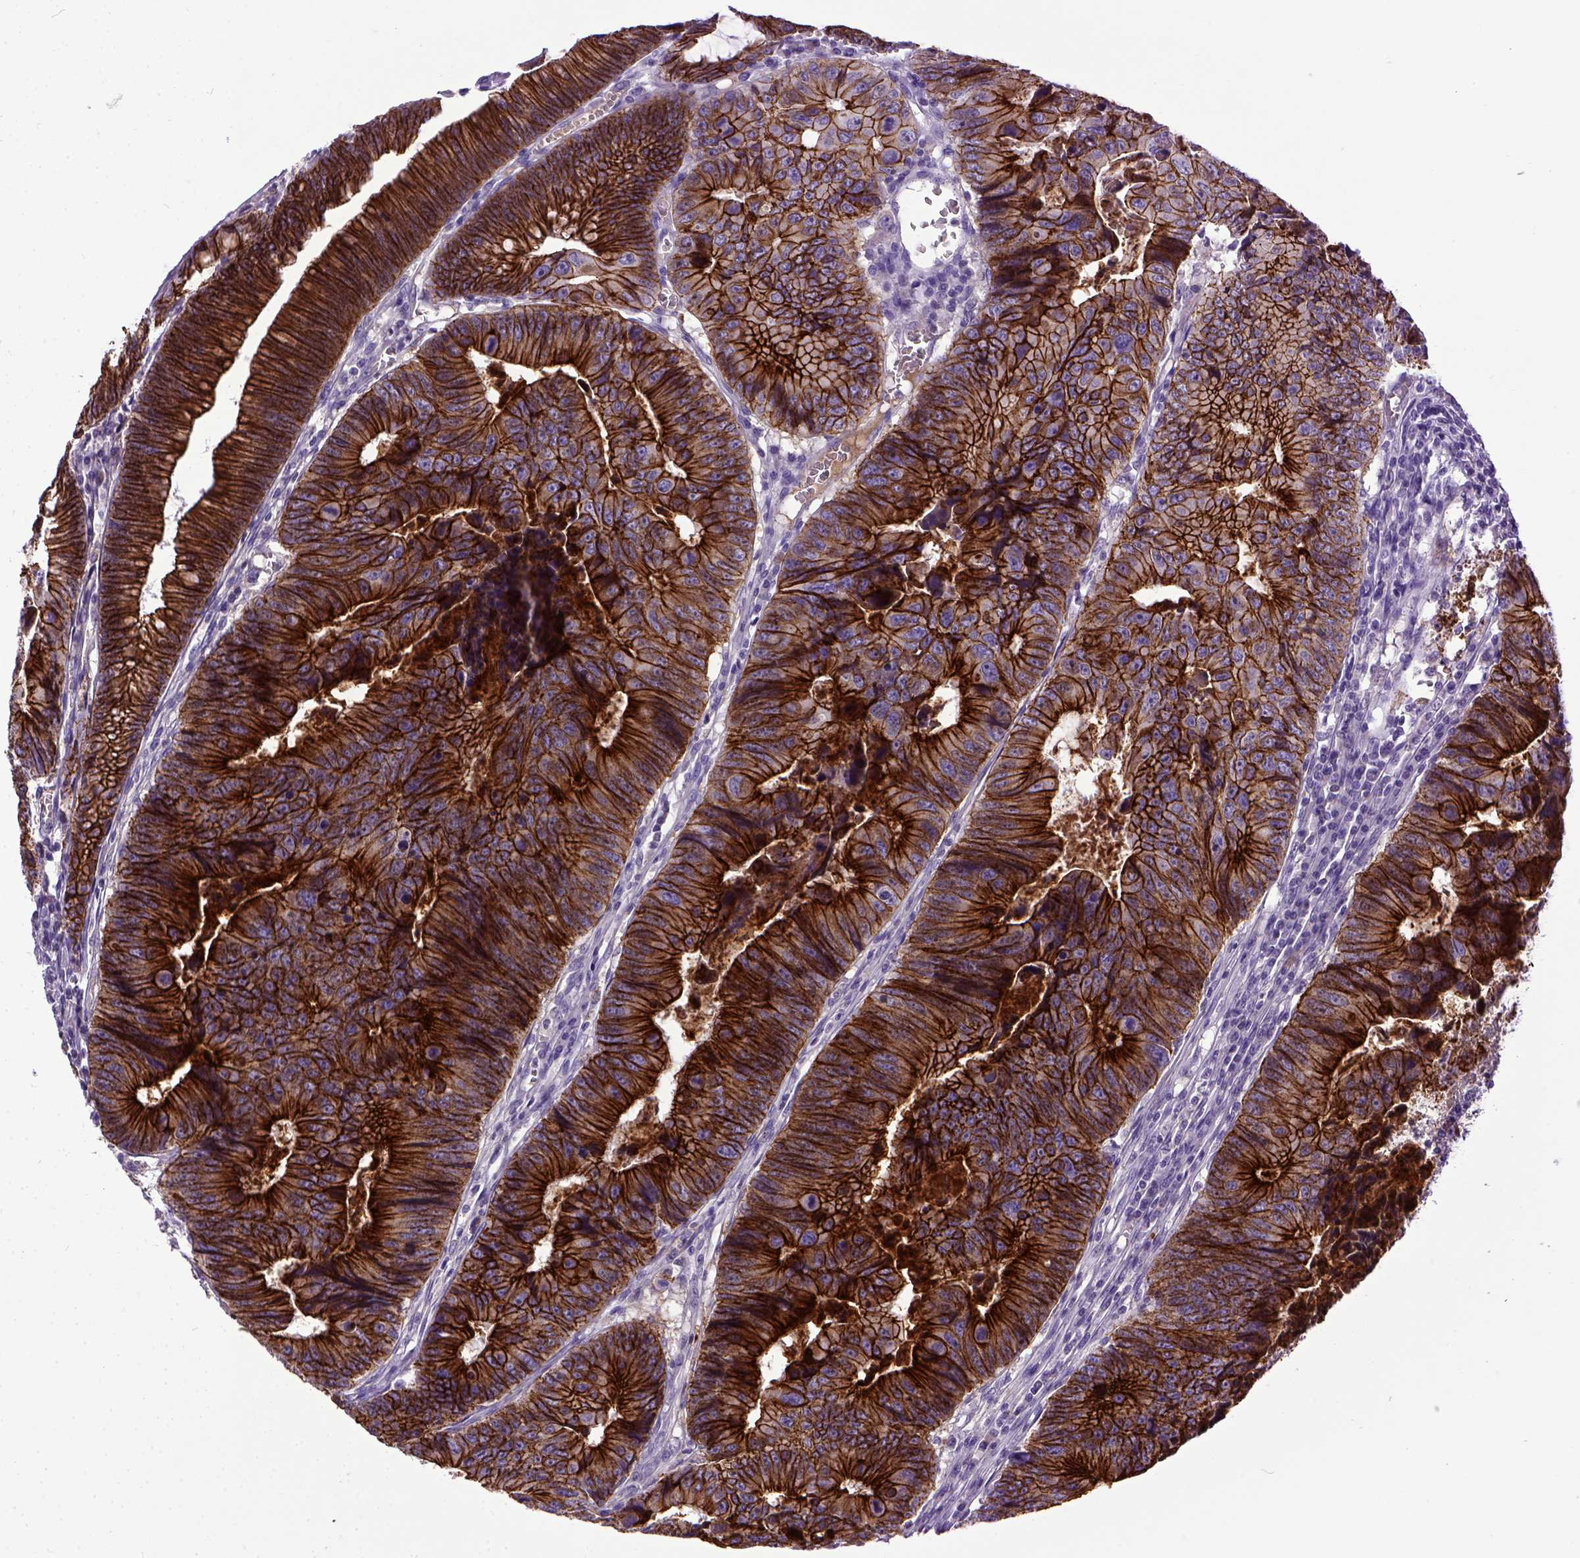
{"staining": {"intensity": "strong", "quantity": ">75%", "location": "cytoplasmic/membranous"}, "tissue": "colorectal cancer", "cell_type": "Tumor cells", "image_type": "cancer", "snomed": [{"axis": "morphology", "description": "Adenocarcinoma, NOS"}, {"axis": "topography", "description": "Colon"}], "caption": "Immunohistochemistry (IHC) micrograph of neoplastic tissue: colorectal adenocarcinoma stained using immunohistochemistry reveals high levels of strong protein expression localized specifically in the cytoplasmic/membranous of tumor cells, appearing as a cytoplasmic/membranous brown color.", "gene": "CDH1", "patient": {"sex": "female", "age": 87}}